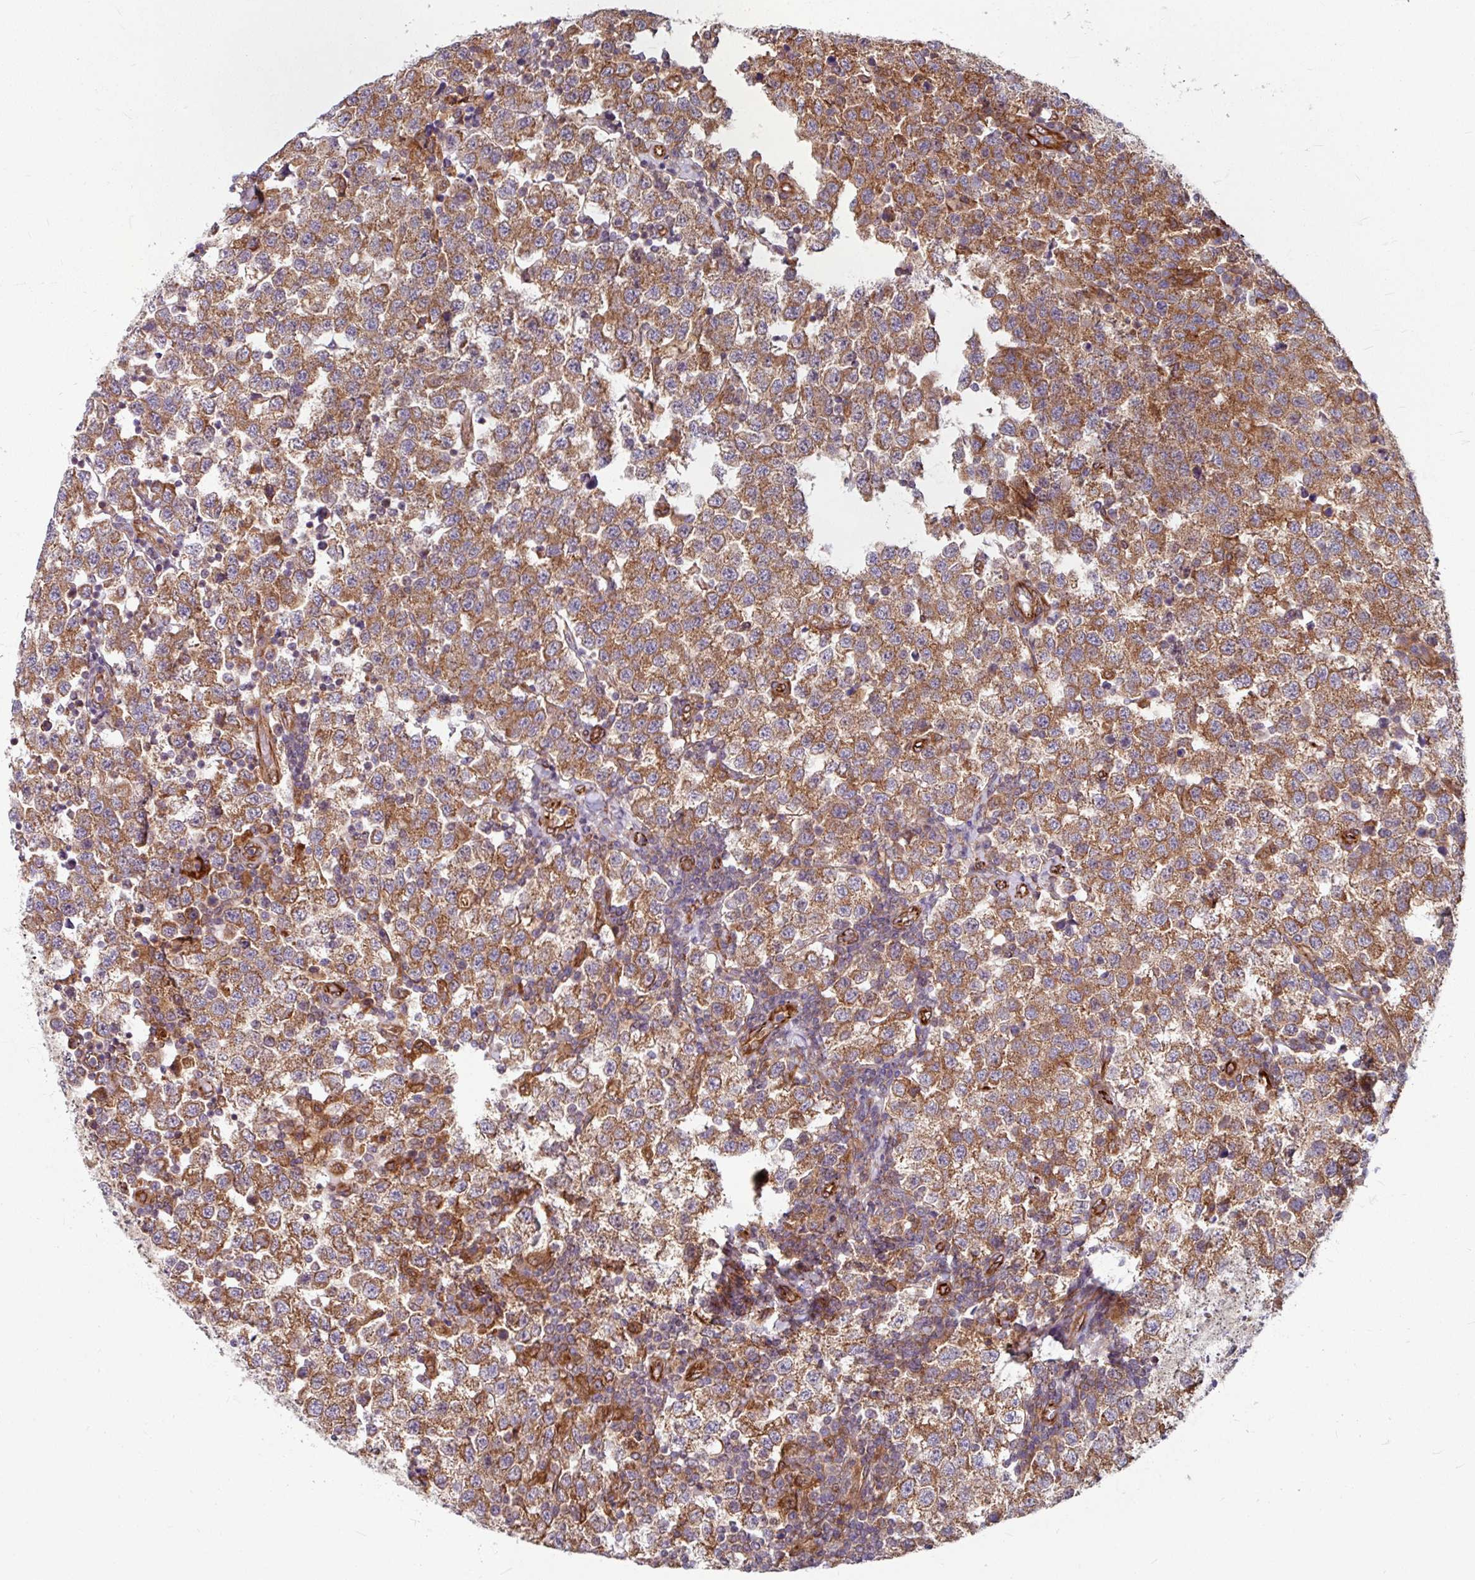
{"staining": {"intensity": "moderate", "quantity": ">75%", "location": "cytoplasmic/membranous"}, "tissue": "testis cancer", "cell_type": "Tumor cells", "image_type": "cancer", "snomed": [{"axis": "morphology", "description": "Seminoma, NOS"}, {"axis": "topography", "description": "Testis"}], "caption": "High-power microscopy captured an immunohistochemistry (IHC) histopathology image of testis cancer (seminoma), revealing moderate cytoplasmic/membranous staining in approximately >75% of tumor cells.", "gene": "DAAM2", "patient": {"sex": "male", "age": 34}}